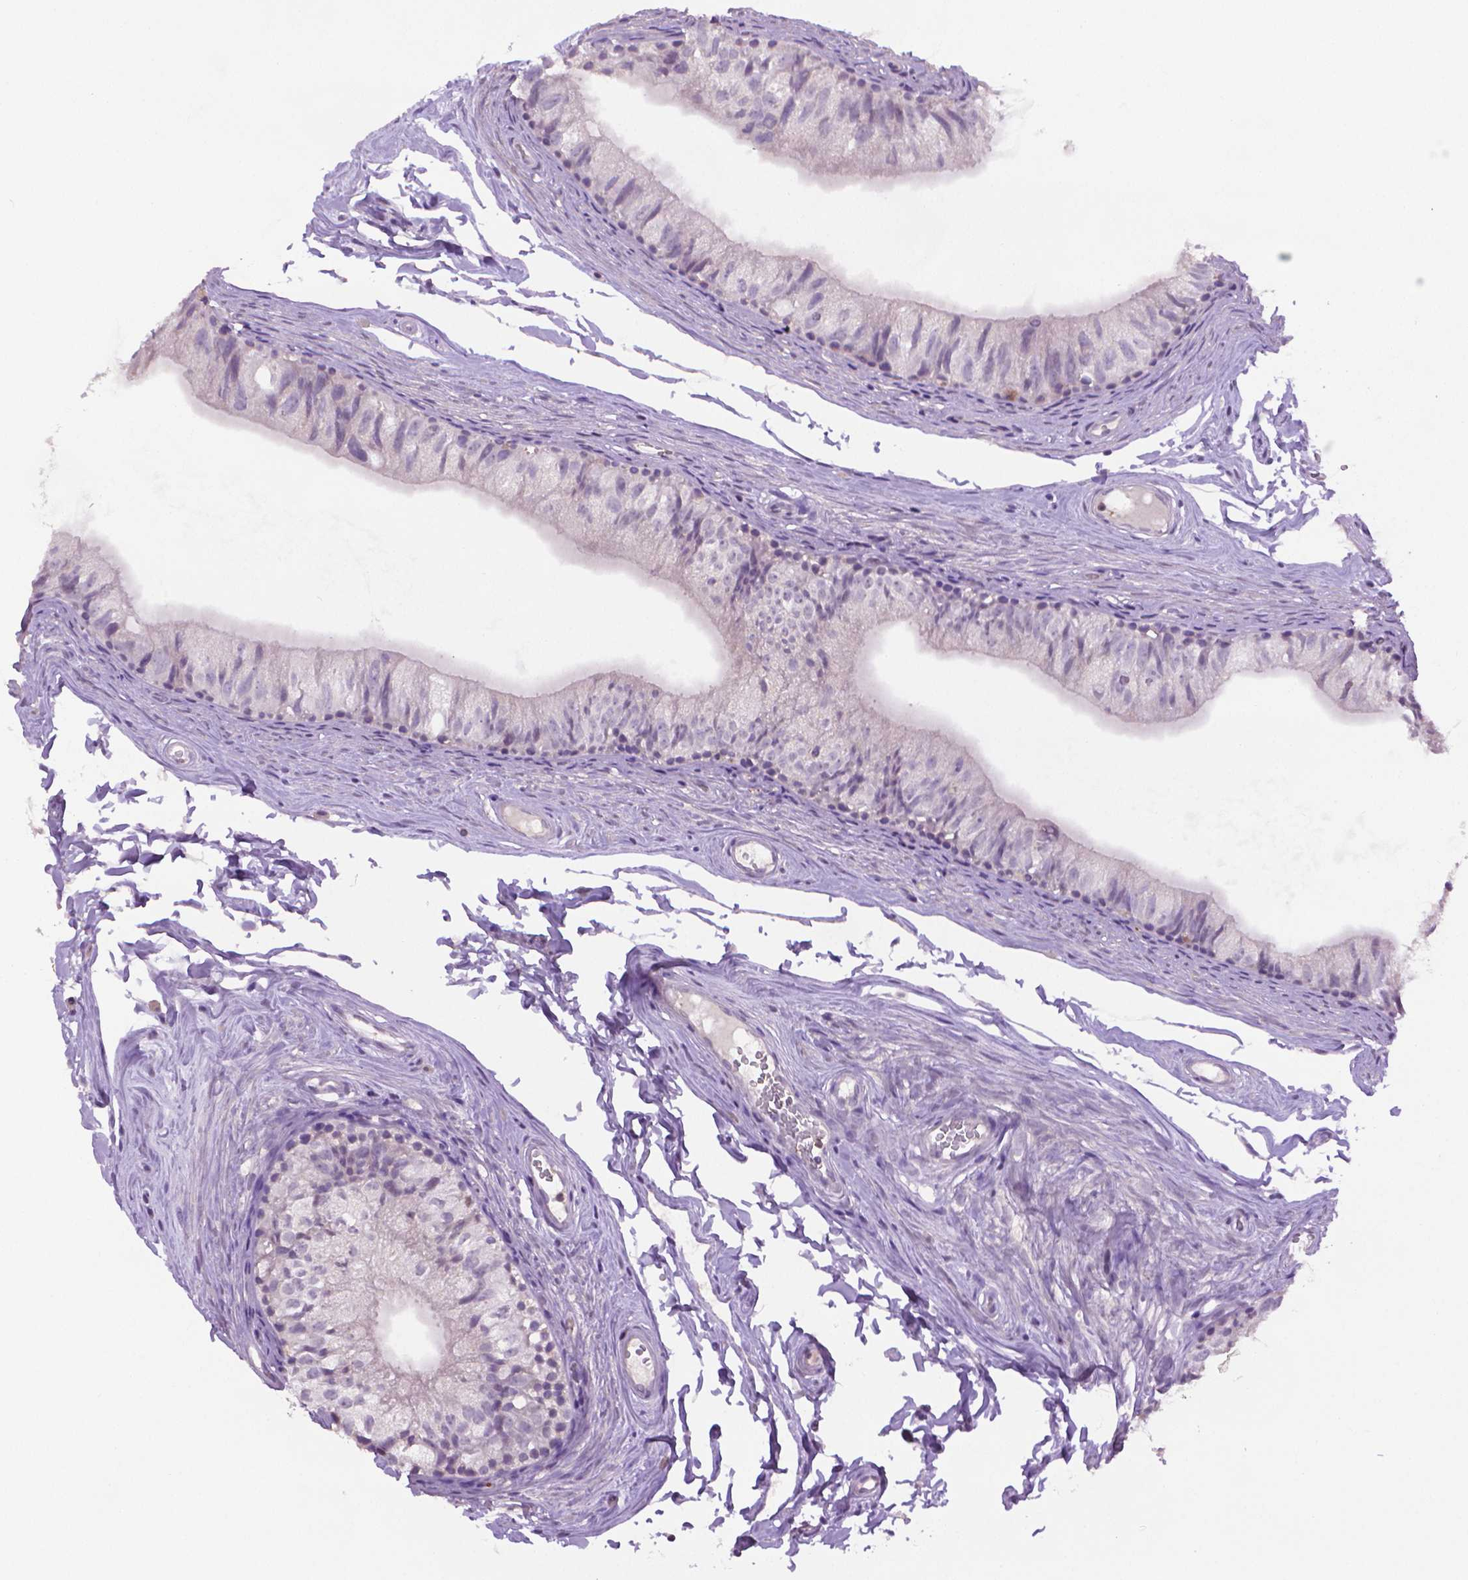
{"staining": {"intensity": "negative", "quantity": "none", "location": "none"}, "tissue": "epididymis", "cell_type": "Glandular cells", "image_type": "normal", "snomed": [{"axis": "morphology", "description": "Normal tissue, NOS"}, {"axis": "topography", "description": "Epididymis"}], "caption": "There is no significant staining in glandular cells of epididymis.", "gene": "CDKN2D", "patient": {"sex": "male", "age": 45}}